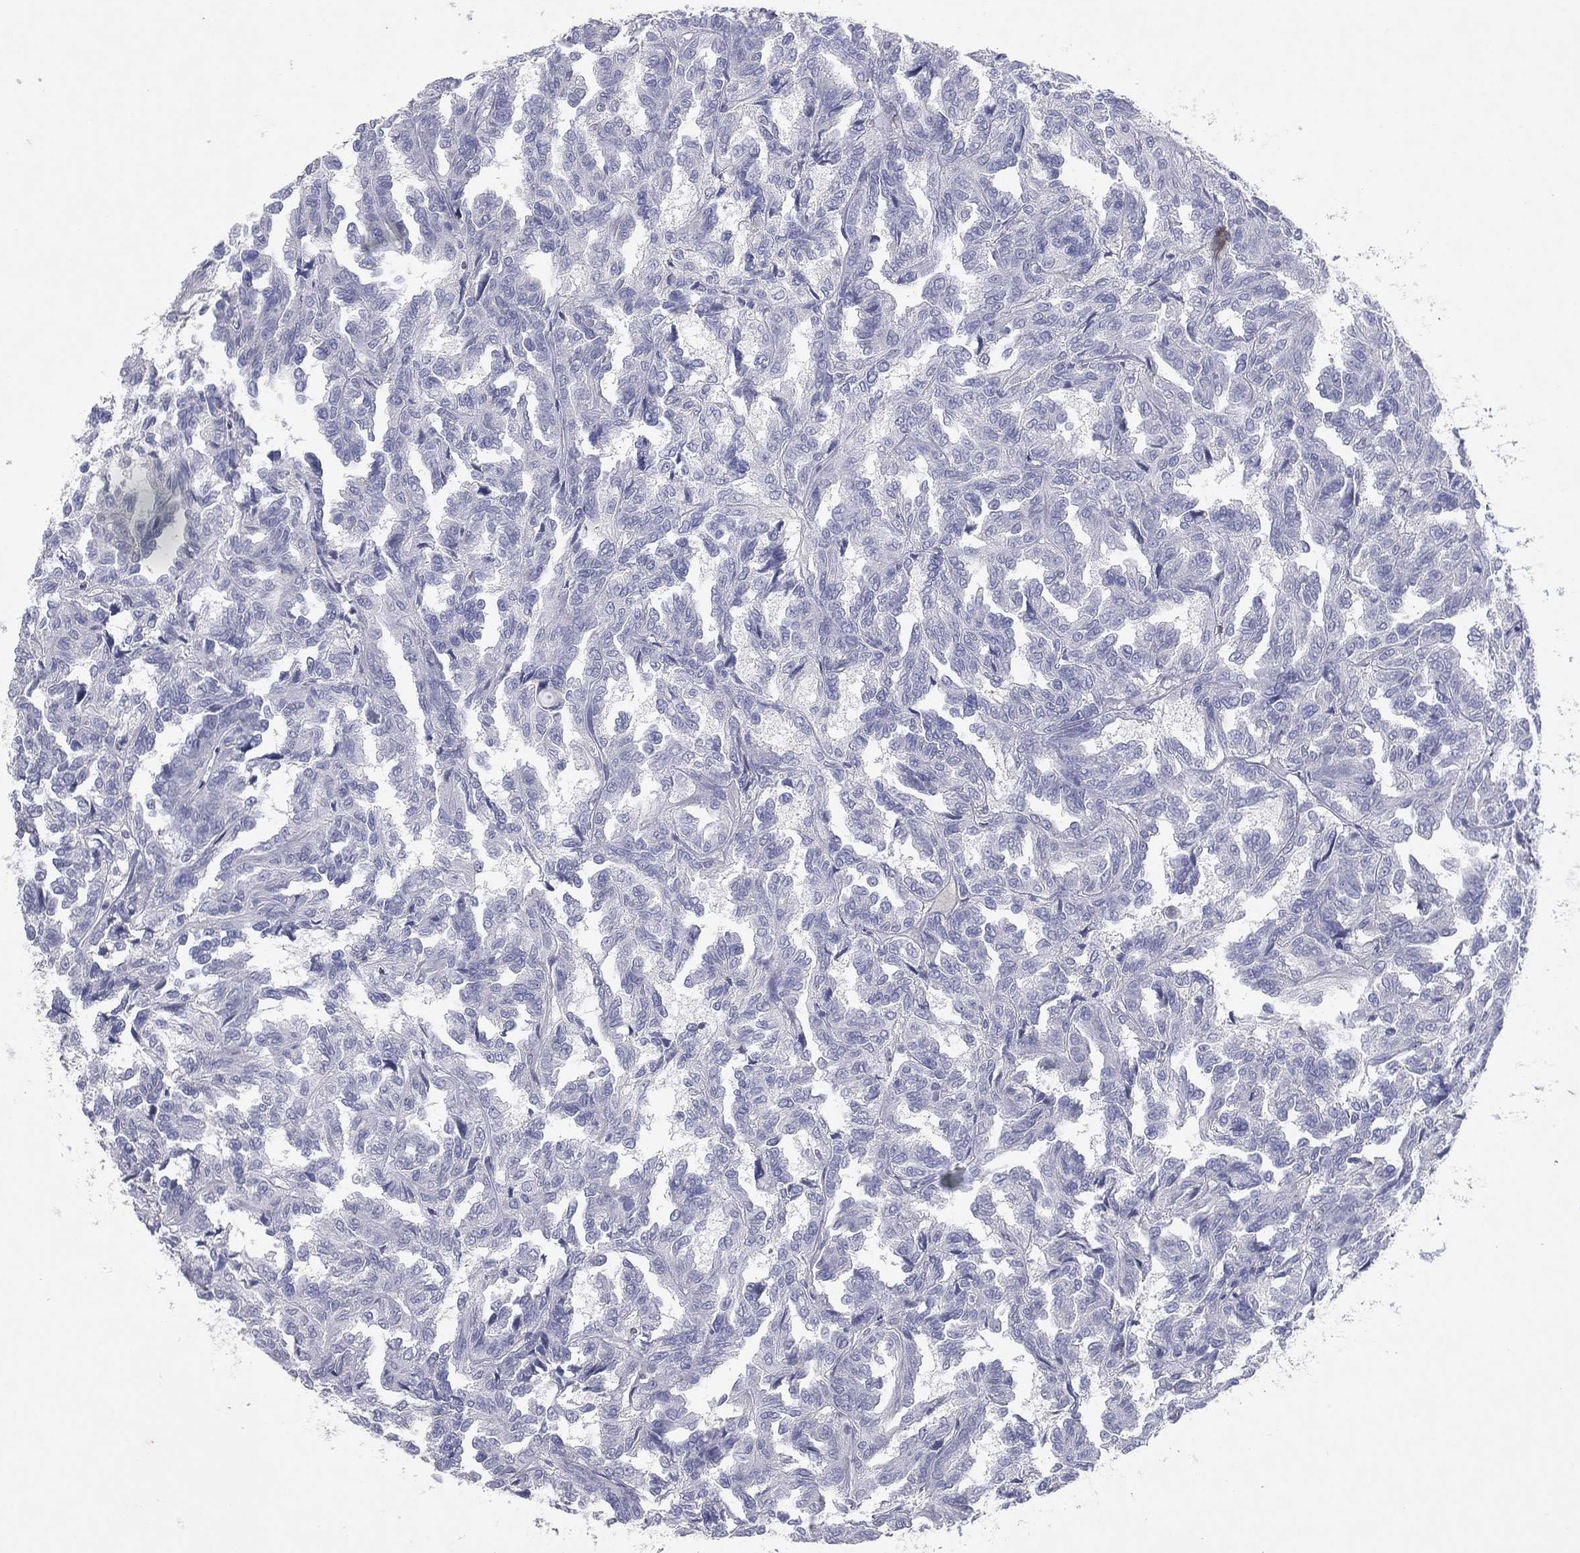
{"staining": {"intensity": "negative", "quantity": "none", "location": "none"}, "tissue": "renal cancer", "cell_type": "Tumor cells", "image_type": "cancer", "snomed": [{"axis": "morphology", "description": "Adenocarcinoma, NOS"}, {"axis": "topography", "description": "Kidney"}], "caption": "There is no significant expression in tumor cells of renal adenocarcinoma. The staining was performed using DAB to visualize the protein expression in brown, while the nuclei were stained in blue with hematoxylin (Magnification: 20x).", "gene": "CPT1B", "patient": {"sex": "male", "age": 79}}